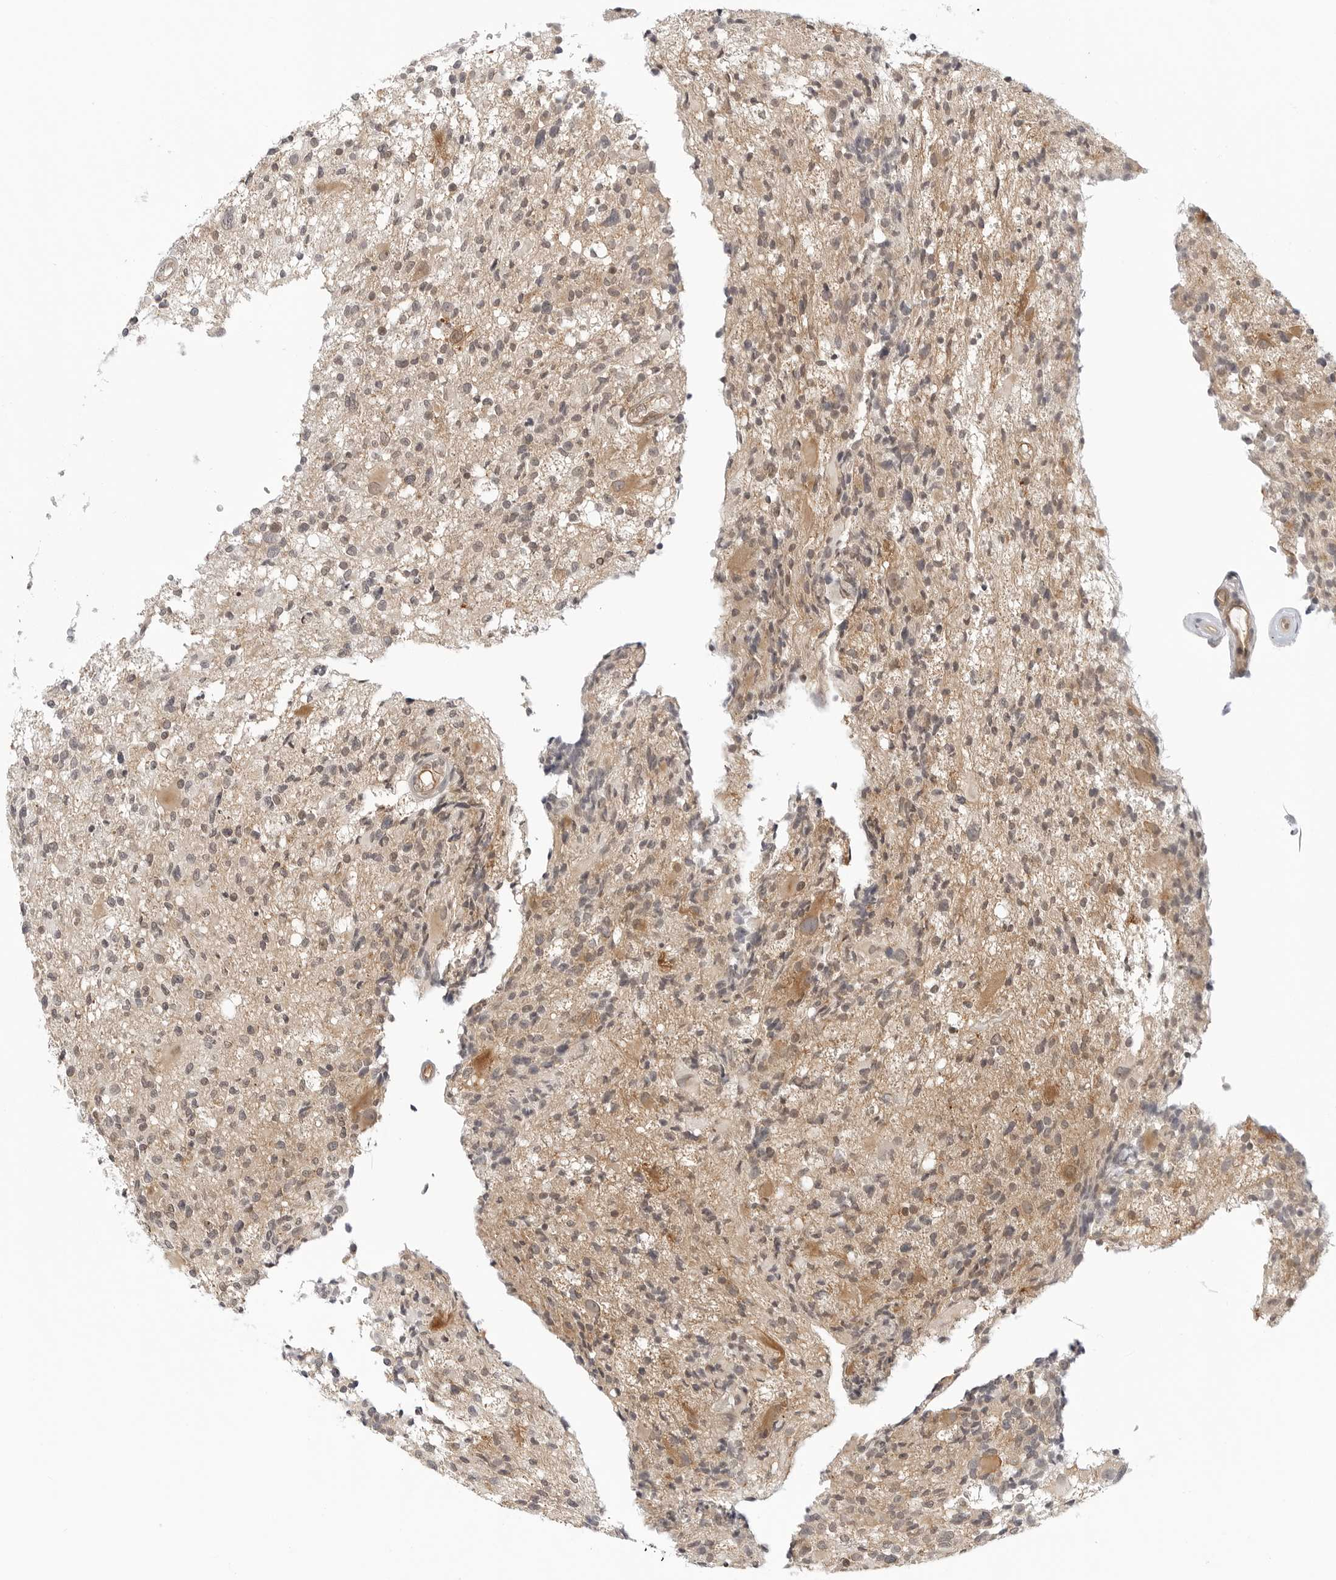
{"staining": {"intensity": "weak", "quantity": "25%-75%", "location": "nuclear"}, "tissue": "glioma", "cell_type": "Tumor cells", "image_type": "cancer", "snomed": [{"axis": "morphology", "description": "Glioma, malignant, High grade"}, {"axis": "morphology", "description": "Glioblastoma, NOS"}, {"axis": "topography", "description": "Brain"}], "caption": "Tumor cells demonstrate weak nuclear expression in approximately 25%-75% of cells in glioma. Immunohistochemistry (ihc) stains the protein in brown and the nuclei are stained blue.", "gene": "MAP2K5", "patient": {"sex": "male", "age": 60}}